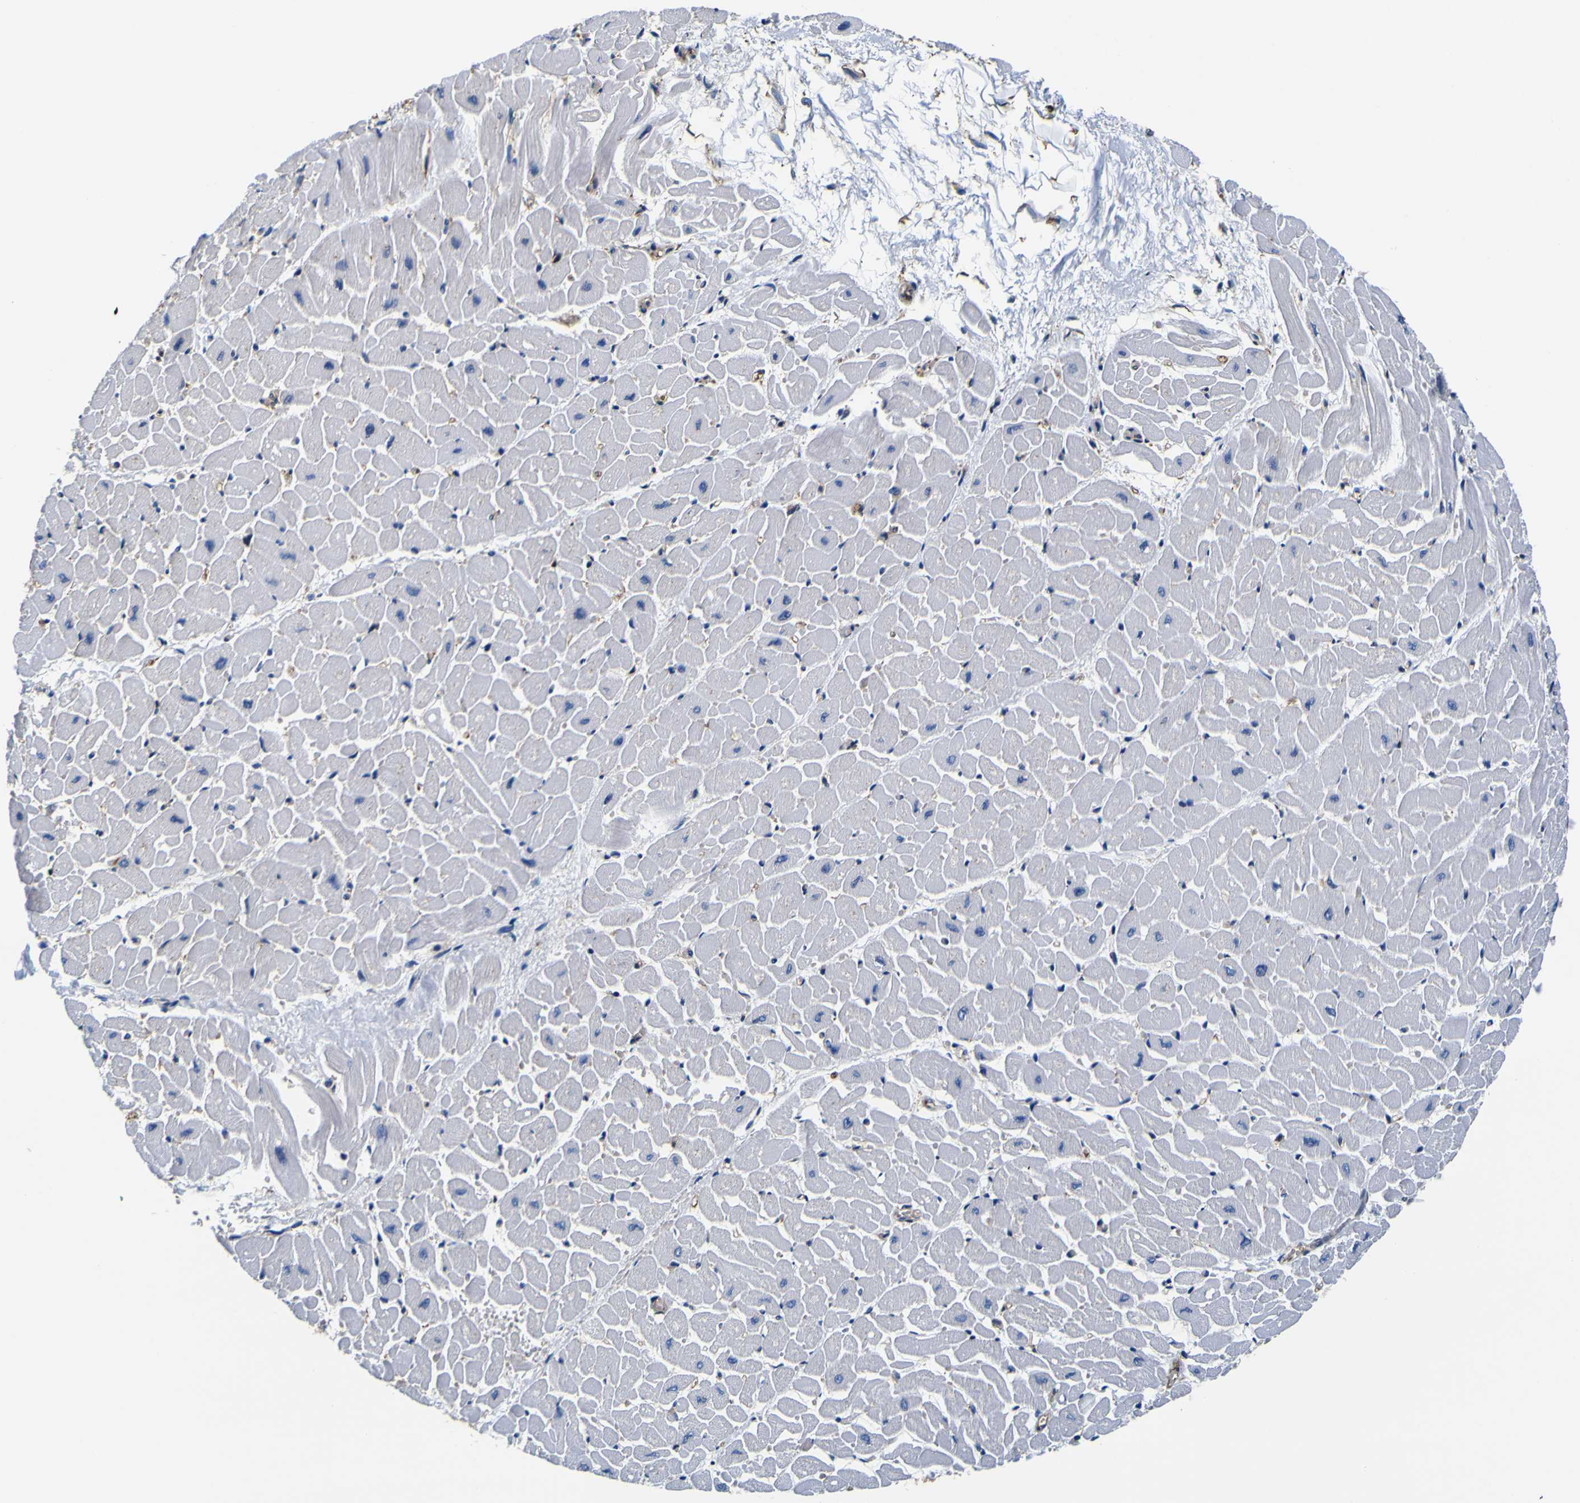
{"staining": {"intensity": "negative", "quantity": "none", "location": "none"}, "tissue": "heart muscle", "cell_type": "Cardiomyocytes", "image_type": "normal", "snomed": [{"axis": "morphology", "description": "Normal tissue, NOS"}, {"axis": "topography", "description": "Heart"}], "caption": "High power microscopy histopathology image of an IHC photomicrograph of normal heart muscle, revealing no significant expression in cardiomyocytes. (DAB immunohistochemistry, high magnification).", "gene": "TUBA1B", "patient": {"sex": "male", "age": 45}}